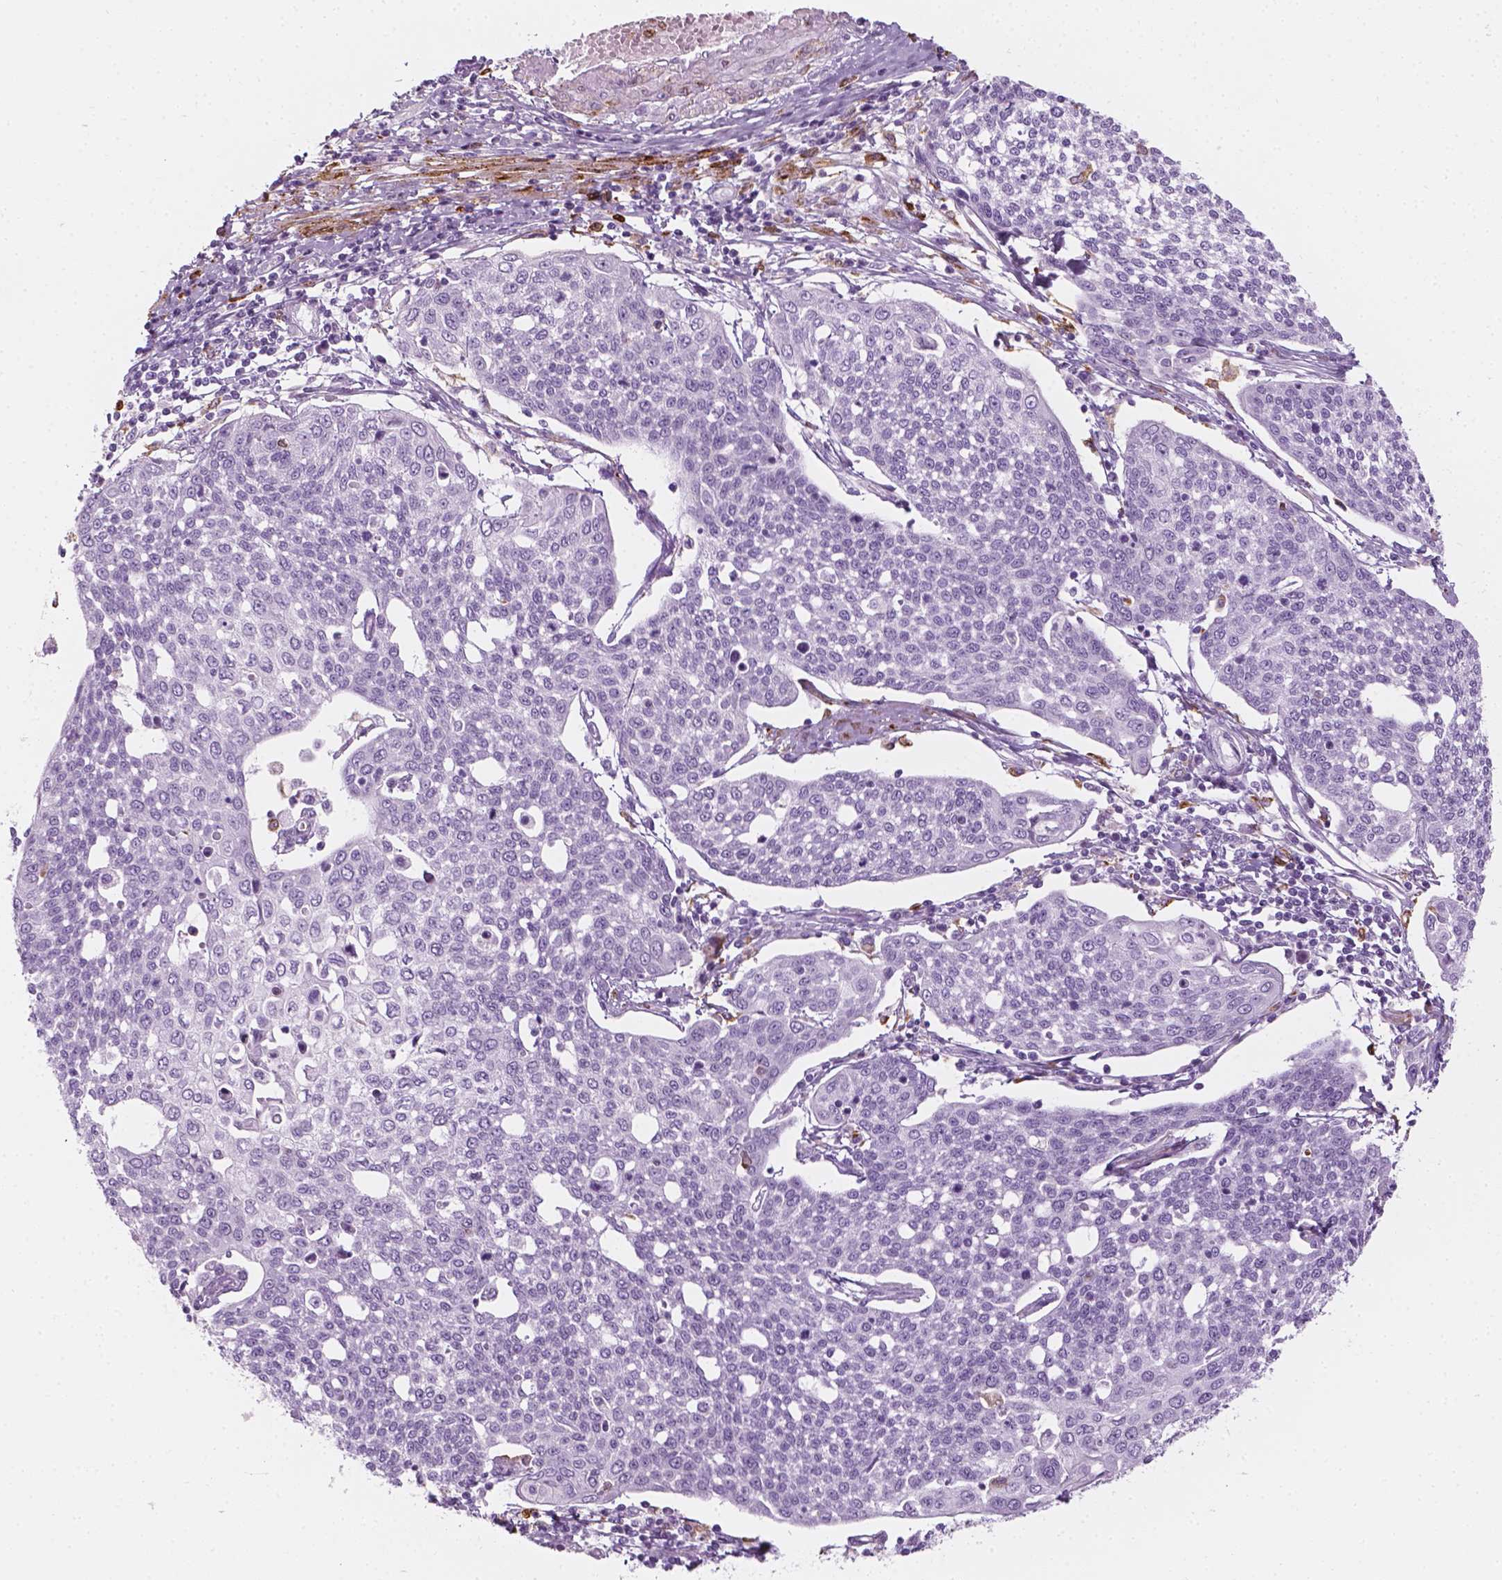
{"staining": {"intensity": "negative", "quantity": "none", "location": "none"}, "tissue": "cervical cancer", "cell_type": "Tumor cells", "image_type": "cancer", "snomed": [{"axis": "morphology", "description": "Squamous cell carcinoma, NOS"}, {"axis": "topography", "description": "Cervix"}], "caption": "Protein analysis of cervical squamous cell carcinoma displays no significant staining in tumor cells. (Immunohistochemistry, brightfield microscopy, high magnification).", "gene": "CES1", "patient": {"sex": "female", "age": 34}}